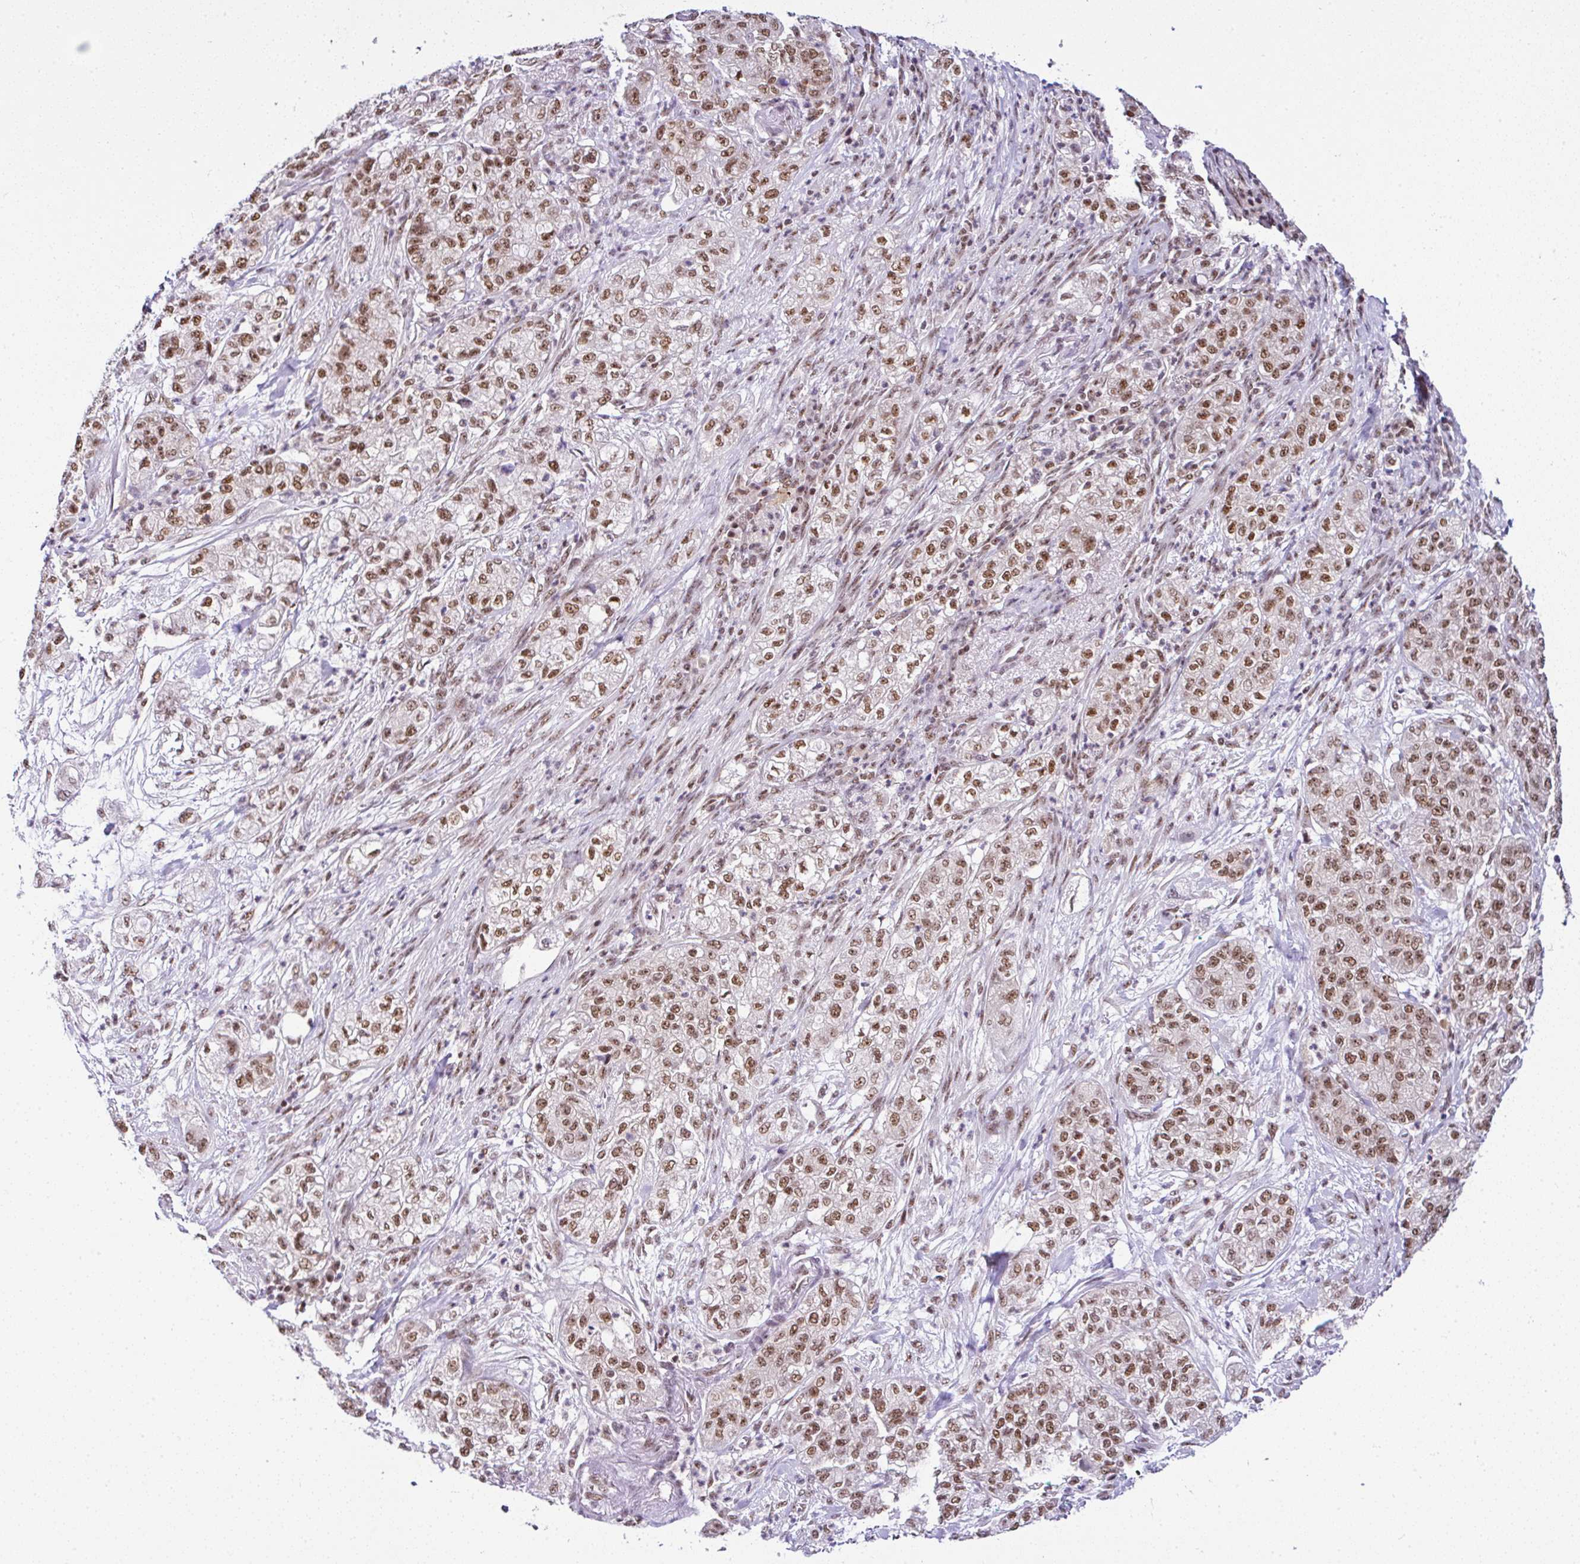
{"staining": {"intensity": "moderate", "quantity": ">75%", "location": "nuclear"}, "tissue": "pancreatic cancer", "cell_type": "Tumor cells", "image_type": "cancer", "snomed": [{"axis": "morphology", "description": "Adenocarcinoma, NOS"}, {"axis": "topography", "description": "Pancreas"}], "caption": "A micrograph of adenocarcinoma (pancreatic) stained for a protein exhibits moderate nuclear brown staining in tumor cells.", "gene": "PTPN2", "patient": {"sex": "female", "age": 78}}